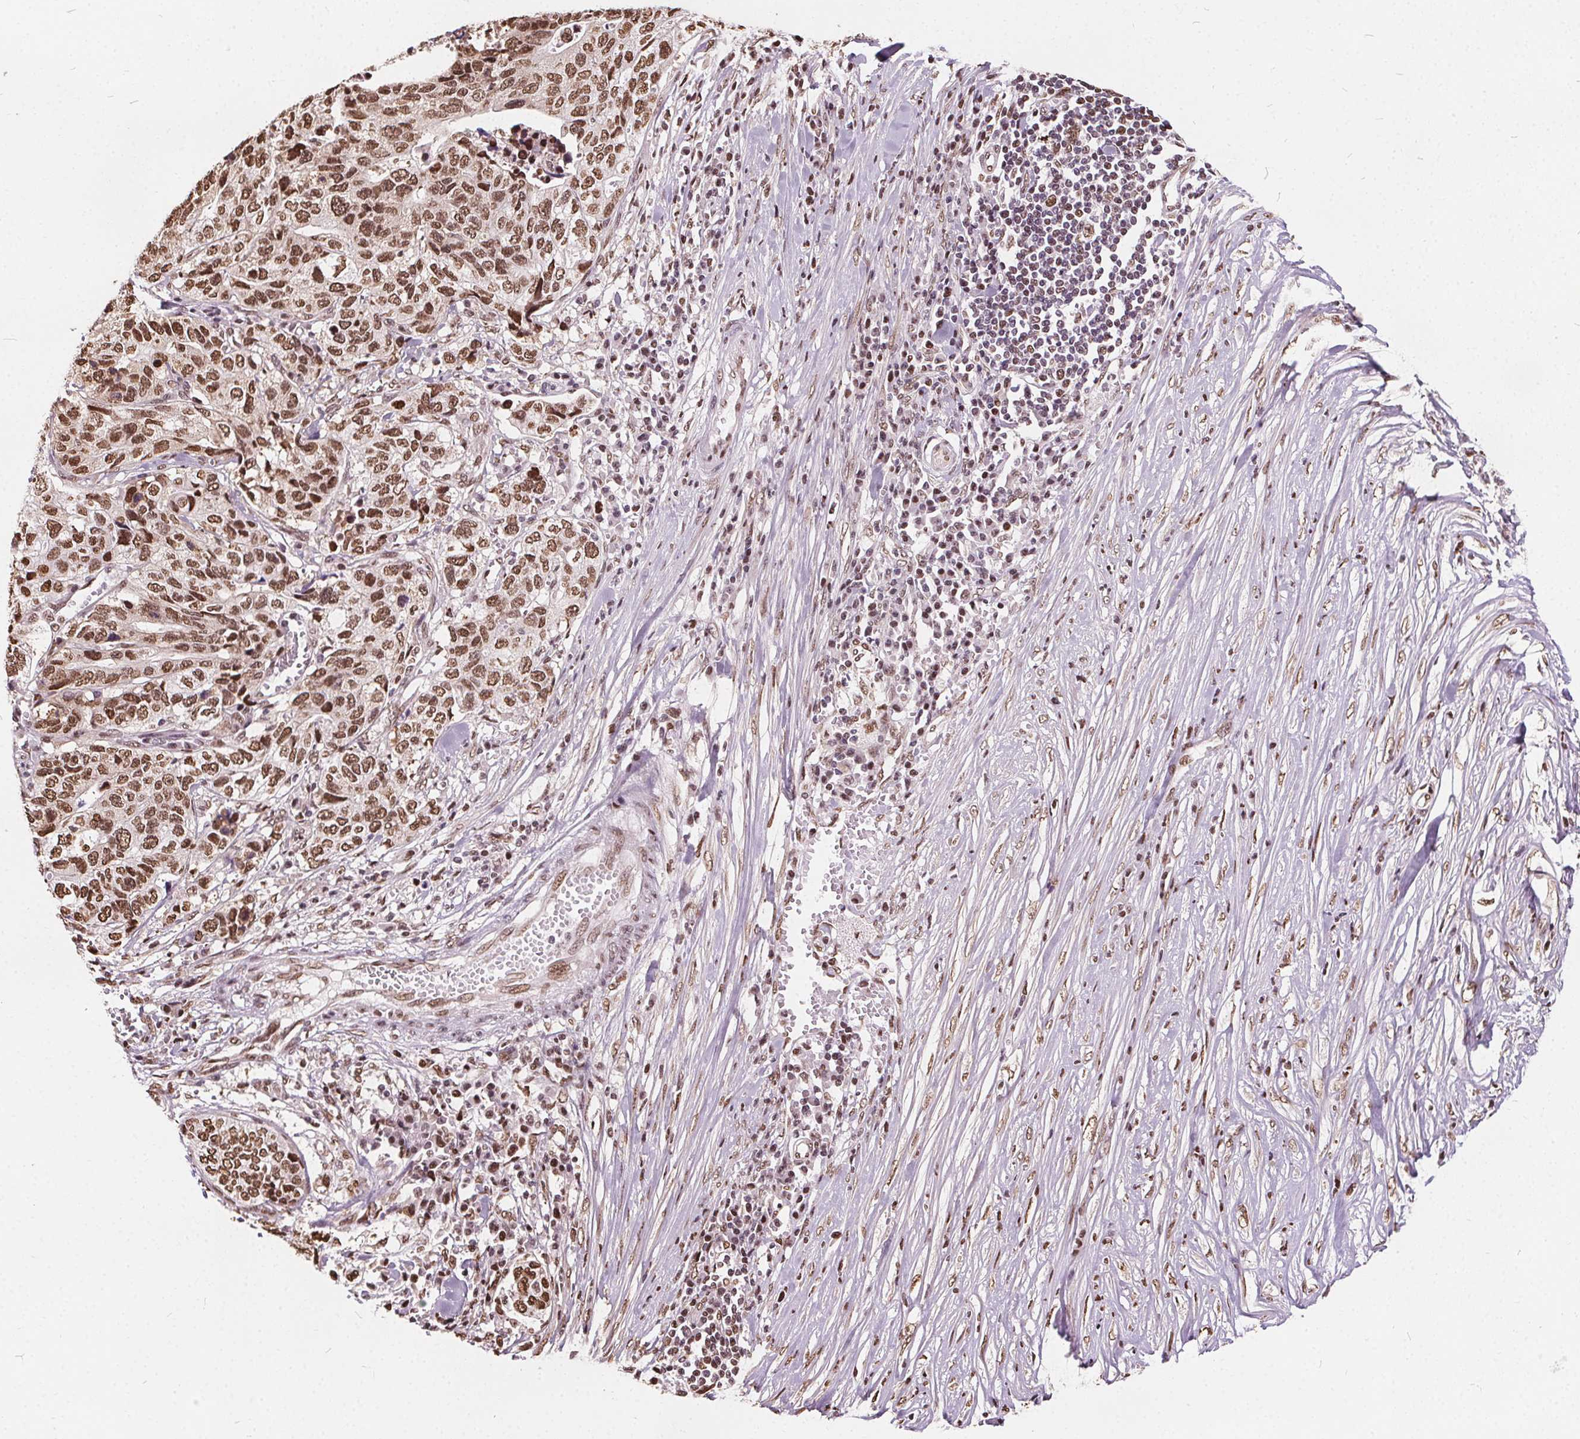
{"staining": {"intensity": "moderate", "quantity": ">75%", "location": "nuclear"}, "tissue": "stomach cancer", "cell_type": "Tumor cells", "image_type": "cancer", "snomed": [{"axis": "morphology", "description": "Adenocarcinoma, NOS"}, {"axis": "topography", "description": "Stomach, upper"}], "caption": "Brown immunohistochemical staining in stomach cancer (adenocarcinoma) shows moderate nuclear staining in approximately >75% of tumor cells. The protein is stained brown, and the nuclei are stained in blue (DAB (3,3'-diaminobenzidine) IHC with brightfield microscopy, high magnification).", "gene": "ISLR2", "patient": {"sex": "female", "age": 67}}